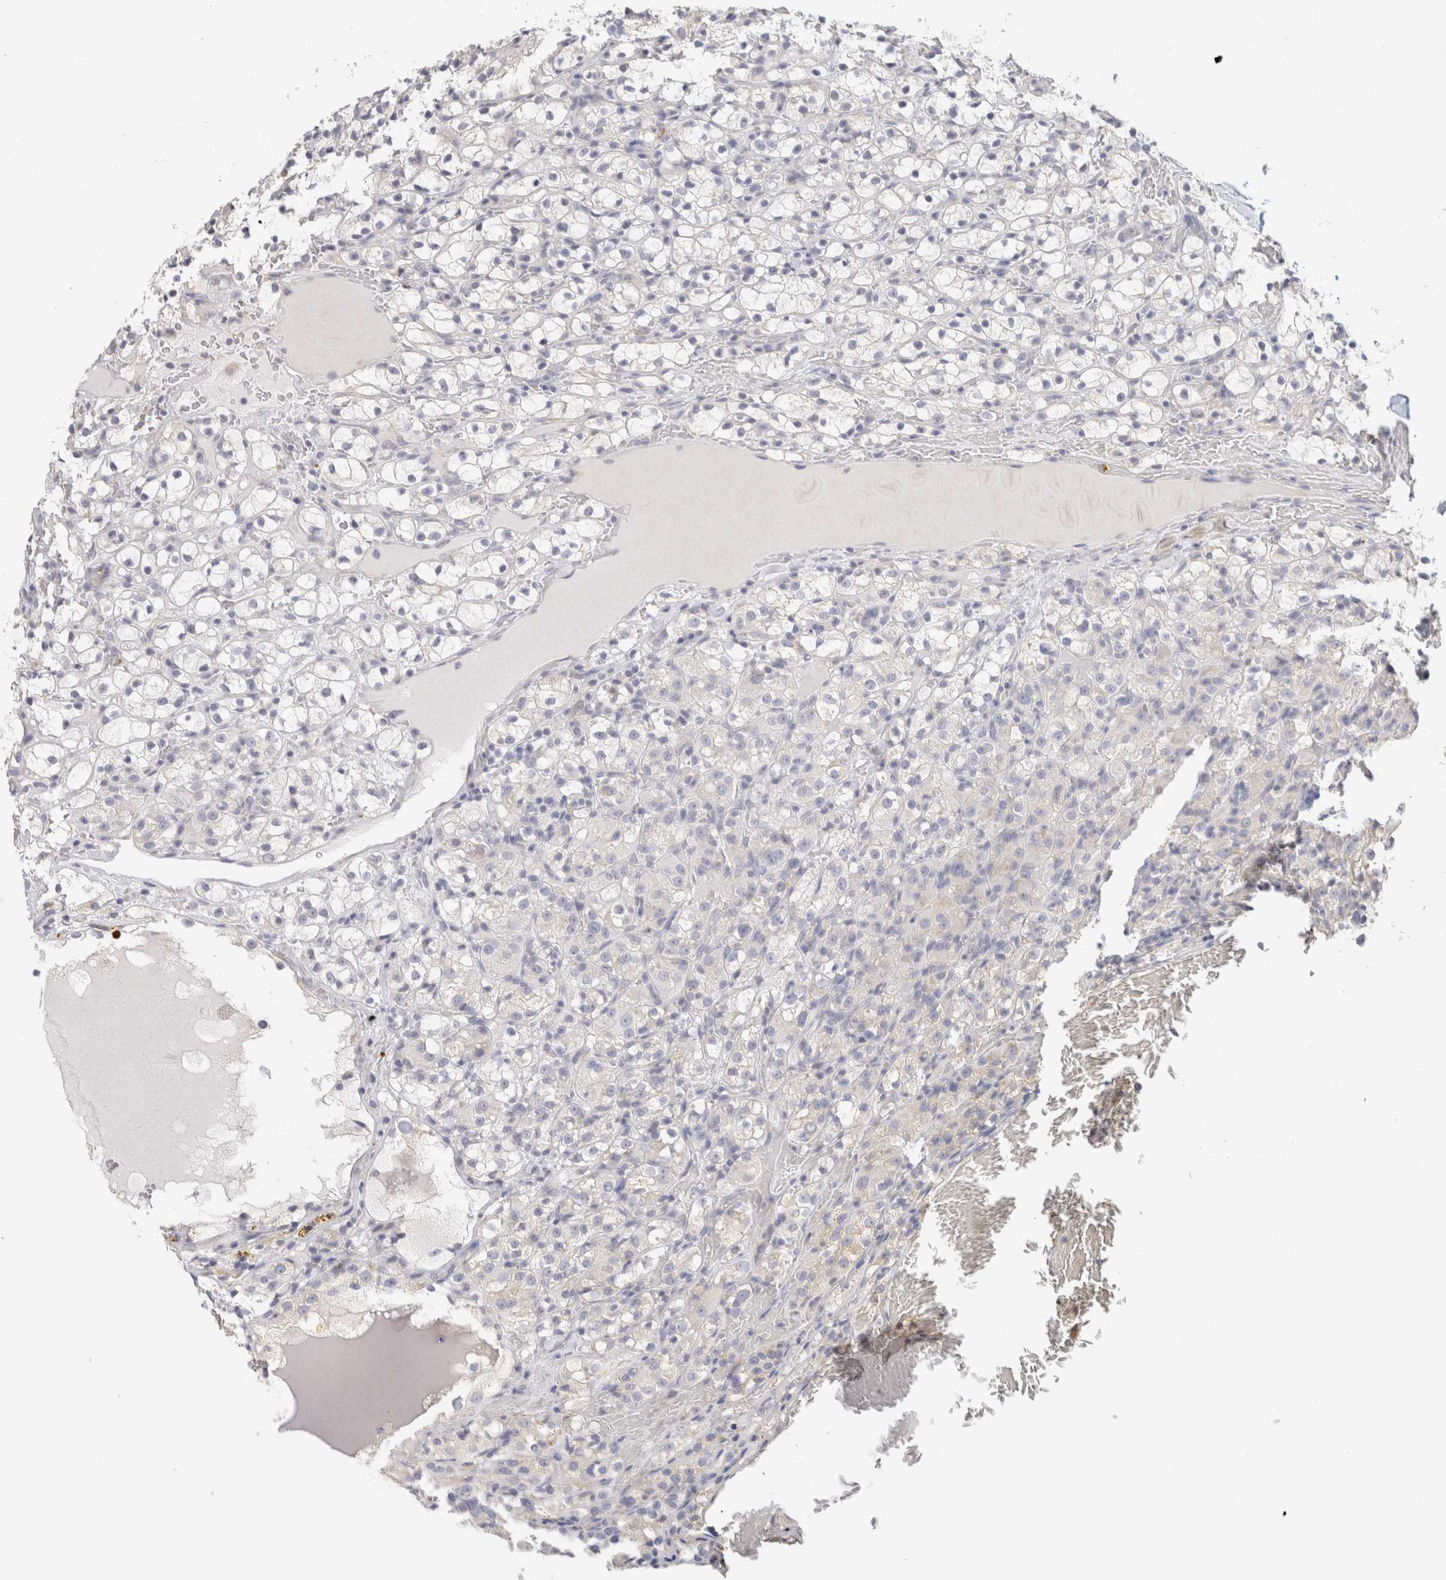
{"staining": {"intensity": "negative", "quantity": "none", "location": "none"}, "tissue": "renal cancer", "cell_type": "Tumor cells", "image_type": "cancer", "snomed": [{"axis": "morphology", "description": "Adenocarcinoma, NOS"}, {"axis": "topography", "description": "Kidney"}], "caption": "Human renal adenocarcinoma stained for a protein using immunohistochemistry (IHC) displays no positivity in tumor cells.", "gene": "NEFM", "patient": {"sex": "male", "age": 61}}